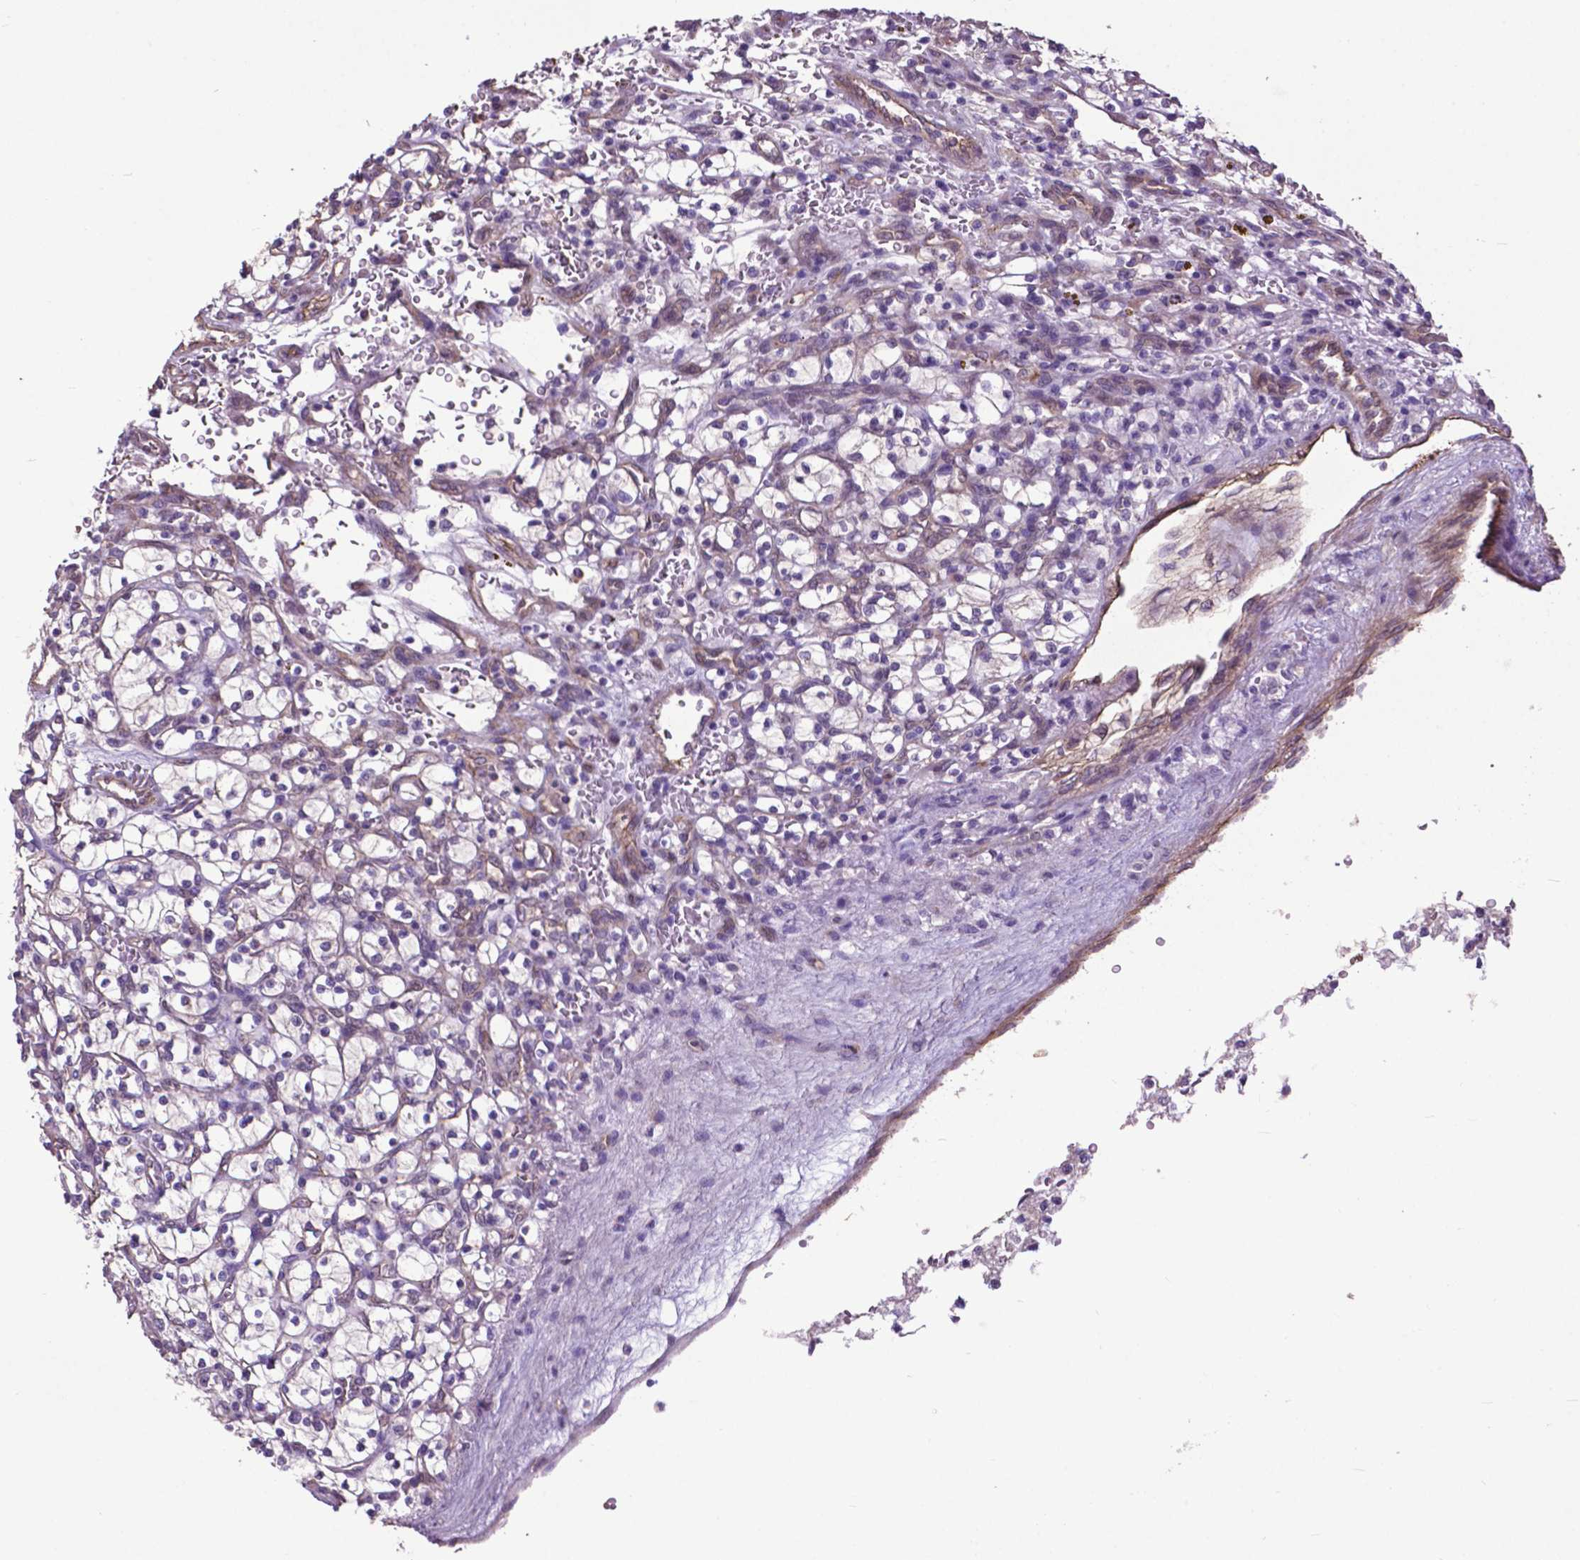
{"staining": {"intensity": "negative", "quantity": "none", "location": "none"}, "tissue": "renal cancer", "cell_type": "Tumor cells", "image_type": "cancer", "snomed": [{"axis": "morphology", "description": "Adenocarcinoma, NOS"}, {"axis": "topography", "description": "Kidney"}], "caption": "Immunohistochemical staining of renal cancer (adenocarcinoma) shows no significant expression in tumor cells.", "gene": "PDLIM1", "patient": {"sex": "female", "age": 64}}